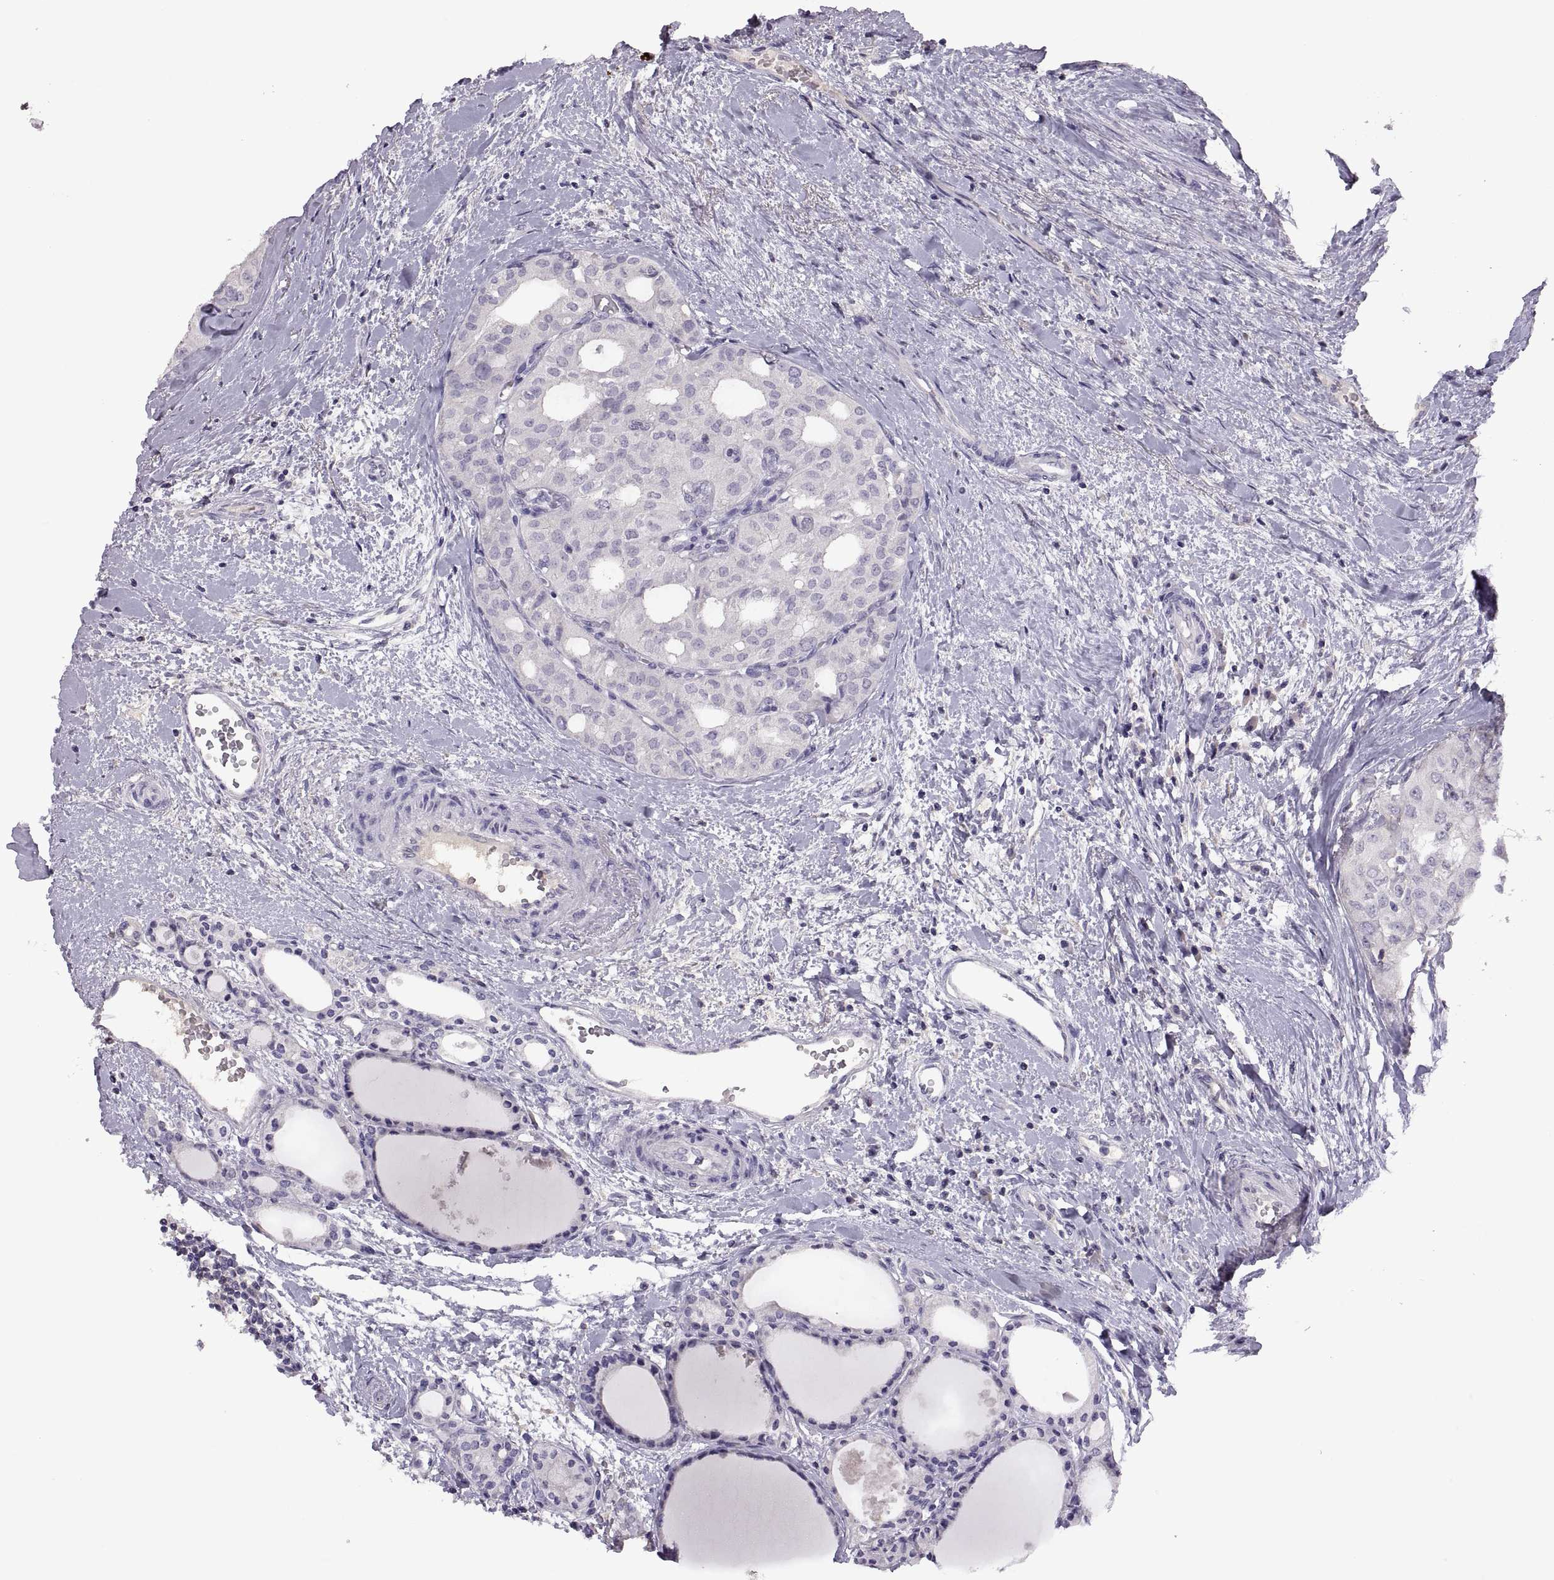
{"staining": {"intensity": "negative", "quantity": "none", "location": "none"}, "tissue": "thyroid cancer", "cell_type": "Tumor cells", "image_type": "cancer", "snomed": [{"axis": "morphology", "description": "Papillary adenocarcinoma, NOS"}, {"axis": "topography", "description": "Thyroid gland"}], "caption": "Immunohistochemistry (IHC) of thyroid cancer (papillary adenocarcinoma) demonstrates no staining in tumor cells.", "gene": "TBX19", "patient": {"sex": "male", "age": 61}}